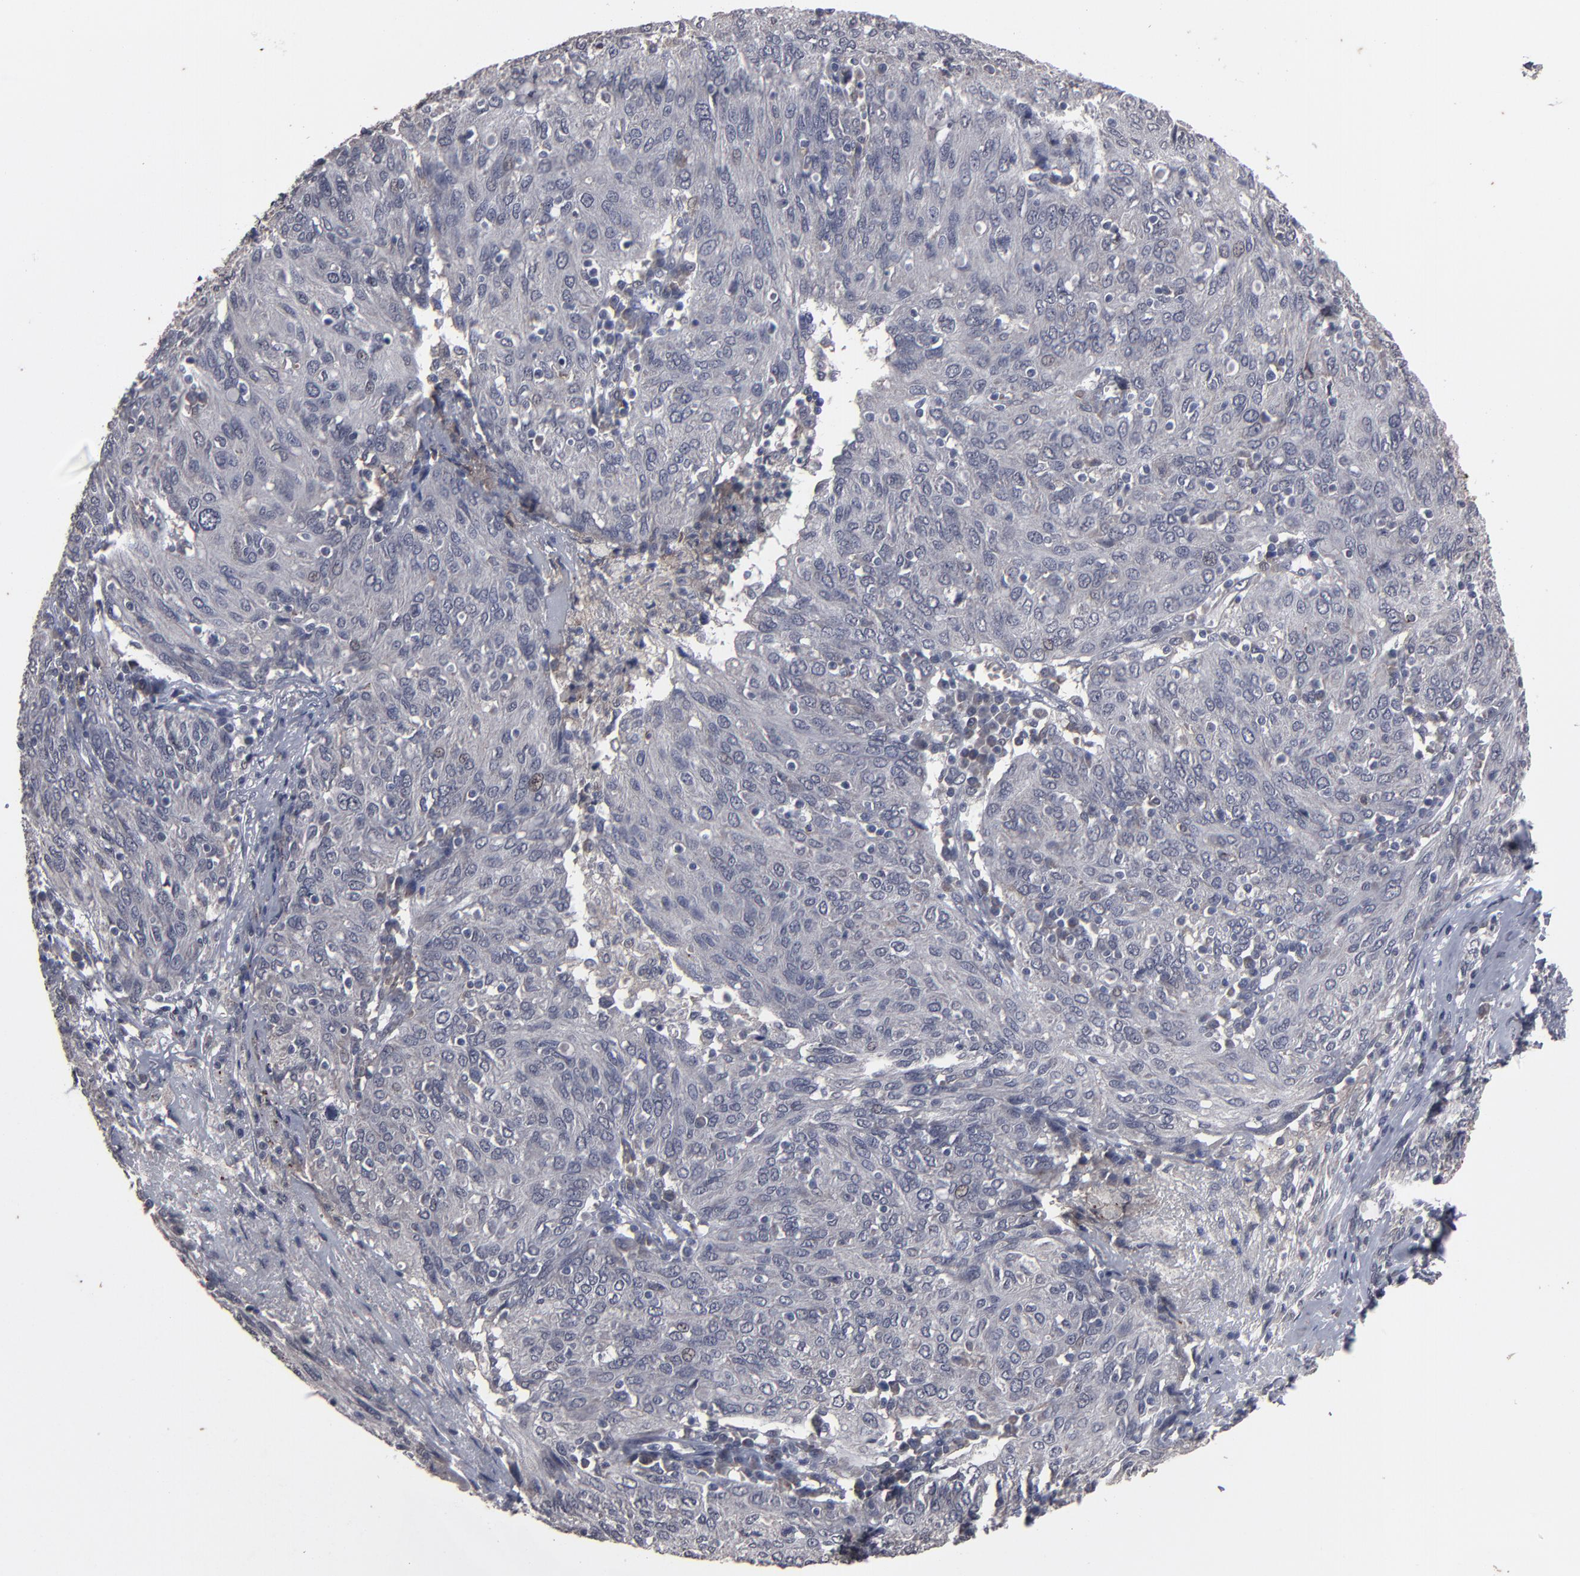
{"staining": {"intensity": "weak", "quantity": "<25%", "location": "nuclear"}, "tissue": "ovarian cancer", "cell_type": "Tumor cells", "image_type": "cancer", "snomed": [{"axis": "morphology", "description": "Carcinoma, endometroid"}, {"axis": "topography", "description": "Ovary"}], "caption": "Immunohistochemistry (IHC) image of human ovarian endometroid carcinoma stained for a protein (brown), which demonstrates no staining in tumor cells.", "gene": "SLC22A17", "patient": {"sex": "female", "age": 50}}